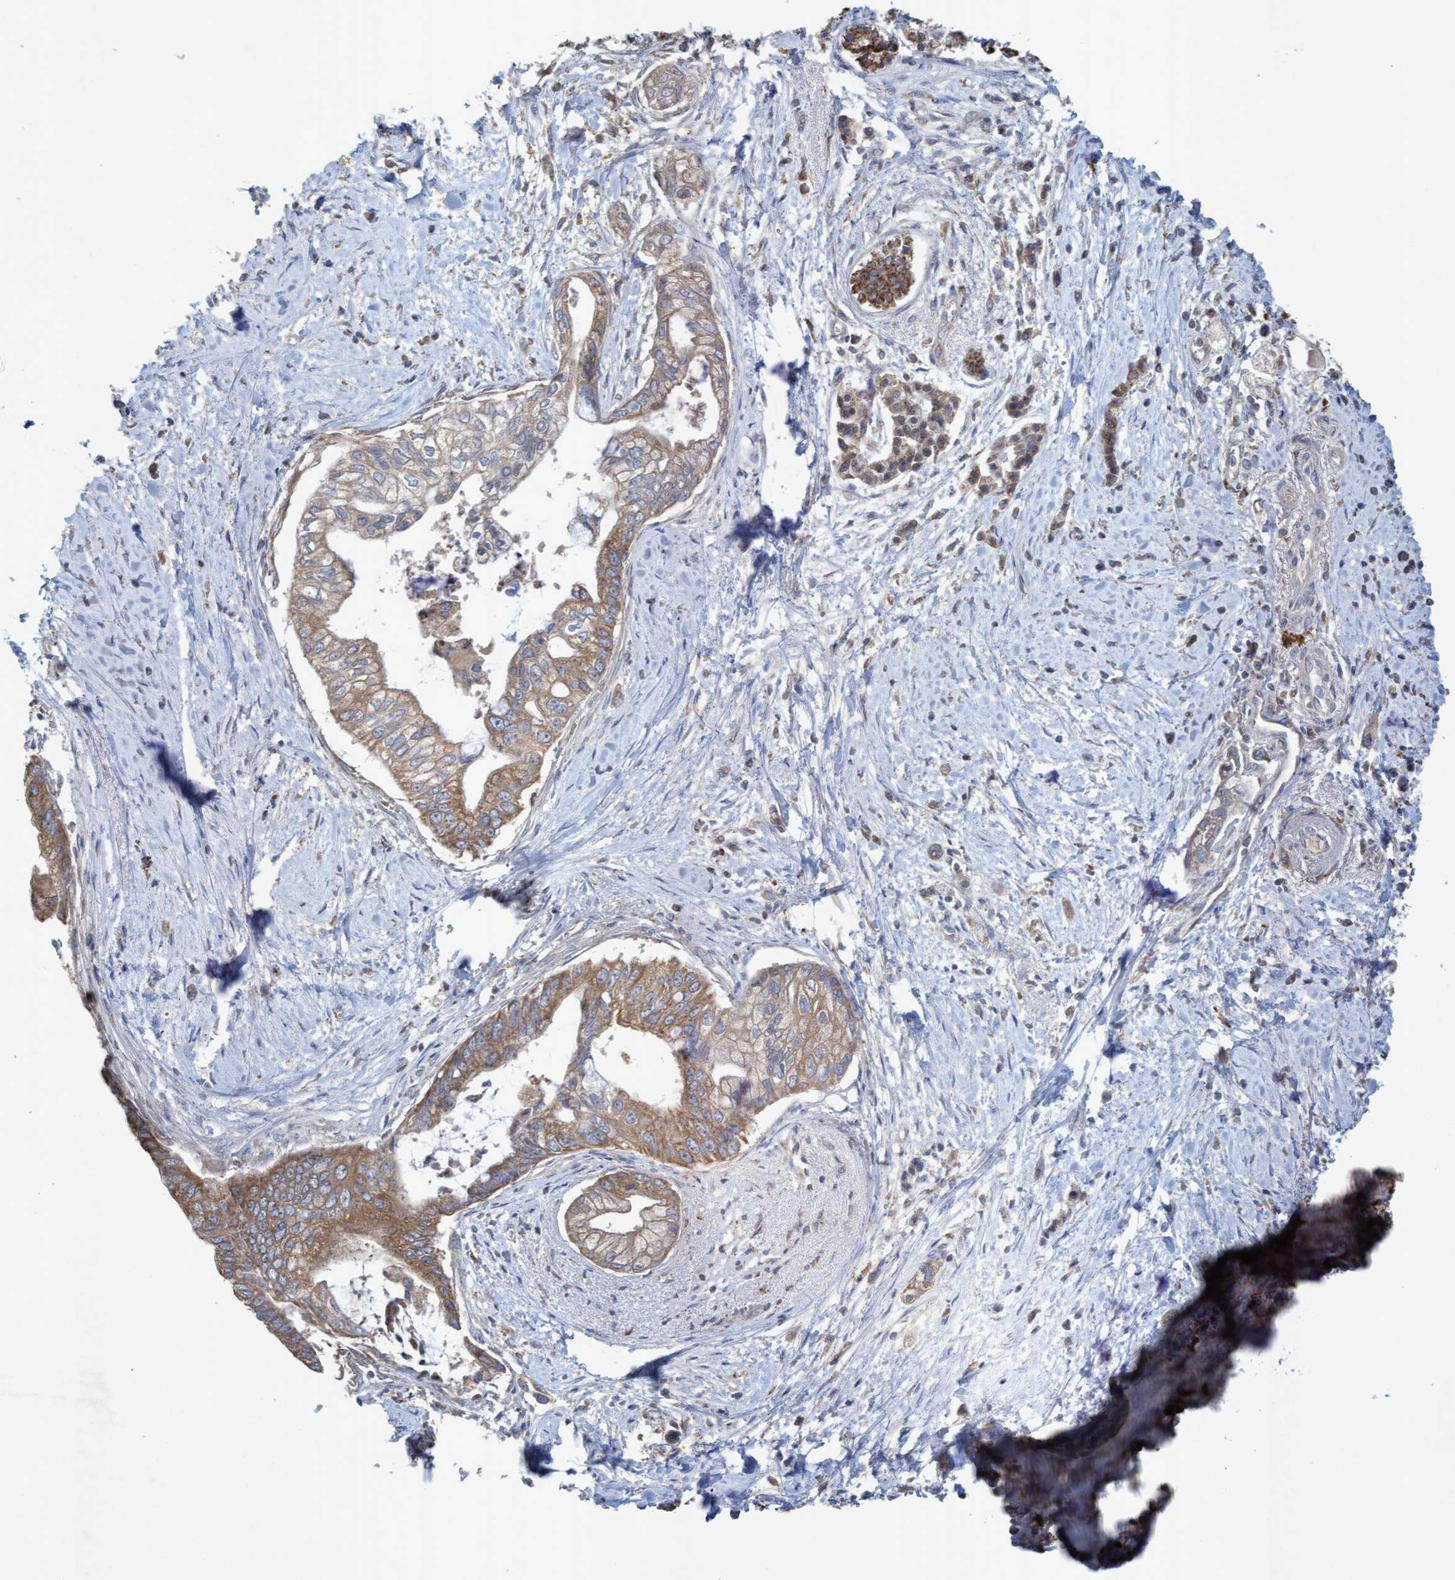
{"staining": {"intensity": "moderate", "quantity": ">75%", "location": "cytoplasmic/membranous"}, "tissue": "pancreatic cancer", "cell_type": "Tumor cells", "image_type": "cancer", "snomed": [{"axis": "morphology", "description": "Adenocarcinoma, NOS"}, {"axis": "topography", "description": "Pancreas"}], "caption": "Immunohistochemistry (IHC) histopathology image of human pancreatic adenocarcinoma stained for a protein (brown), which exhibits medium levels of moderate cytoplasmic/membranous positivity in about >75% of tumor cells.", "gene": "ATPAF2", "patient": {"sex": "male", "age": 59}}